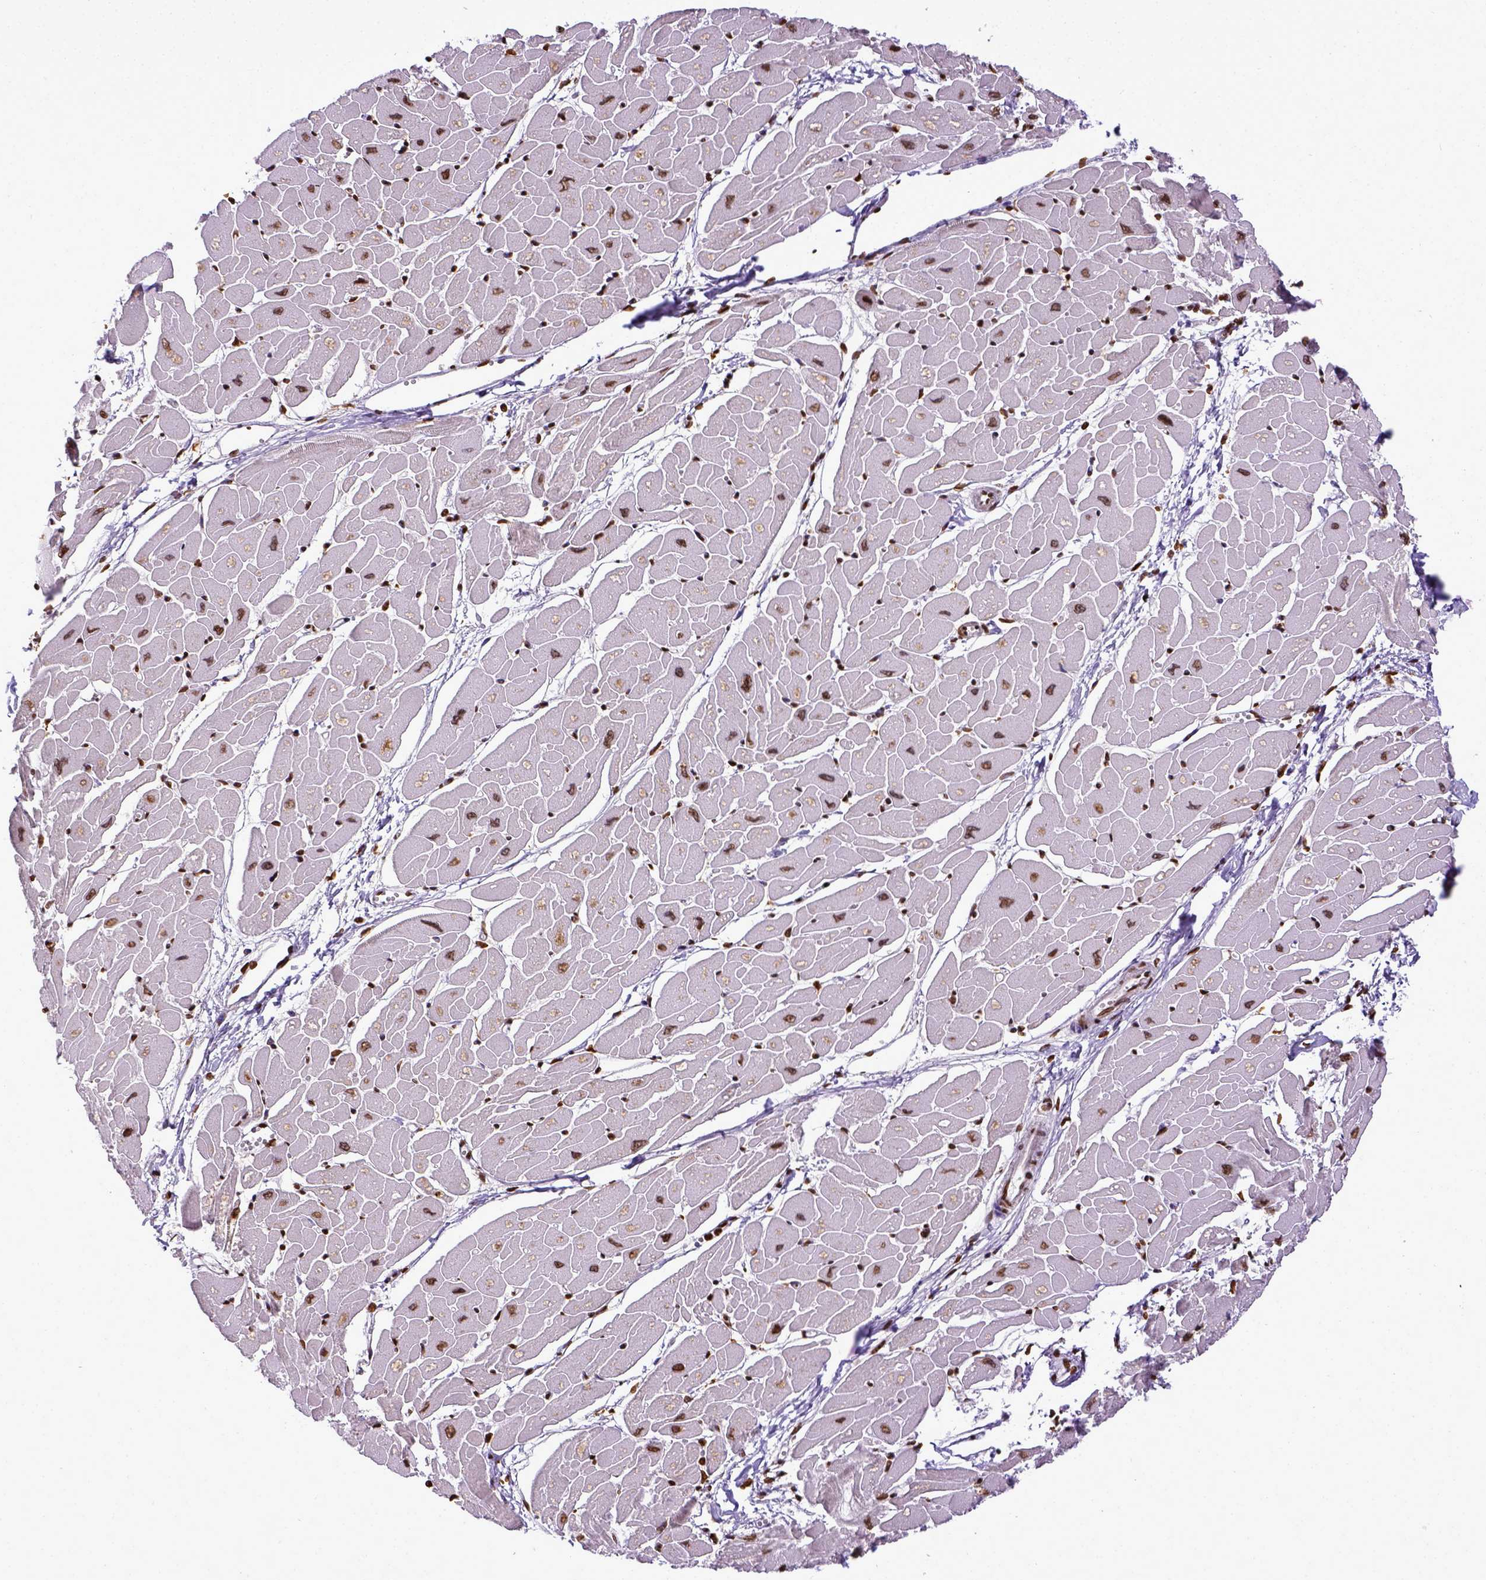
{"staining": {"intensity": "moderate", "quantity": ">75%", "location": "nuclear"}, "tissue": "heart muscle", "cell_type": "Cardiomyocytes", "image_type": "normal", "snomed": [{"axis": "morphology", "description": "Normal tissue, NOS"}, {"axis": "topography", "description": "Heart"}], "caption": "IHC histopathology image of normal heart muscle stained for a protein (brown), which demonstrates medium levels of moderate nuclear positivity in approximately >75% of cardiomyocytes.", "gene": "ZNF75D", "patient": {"sex": "male", "age": 57}}